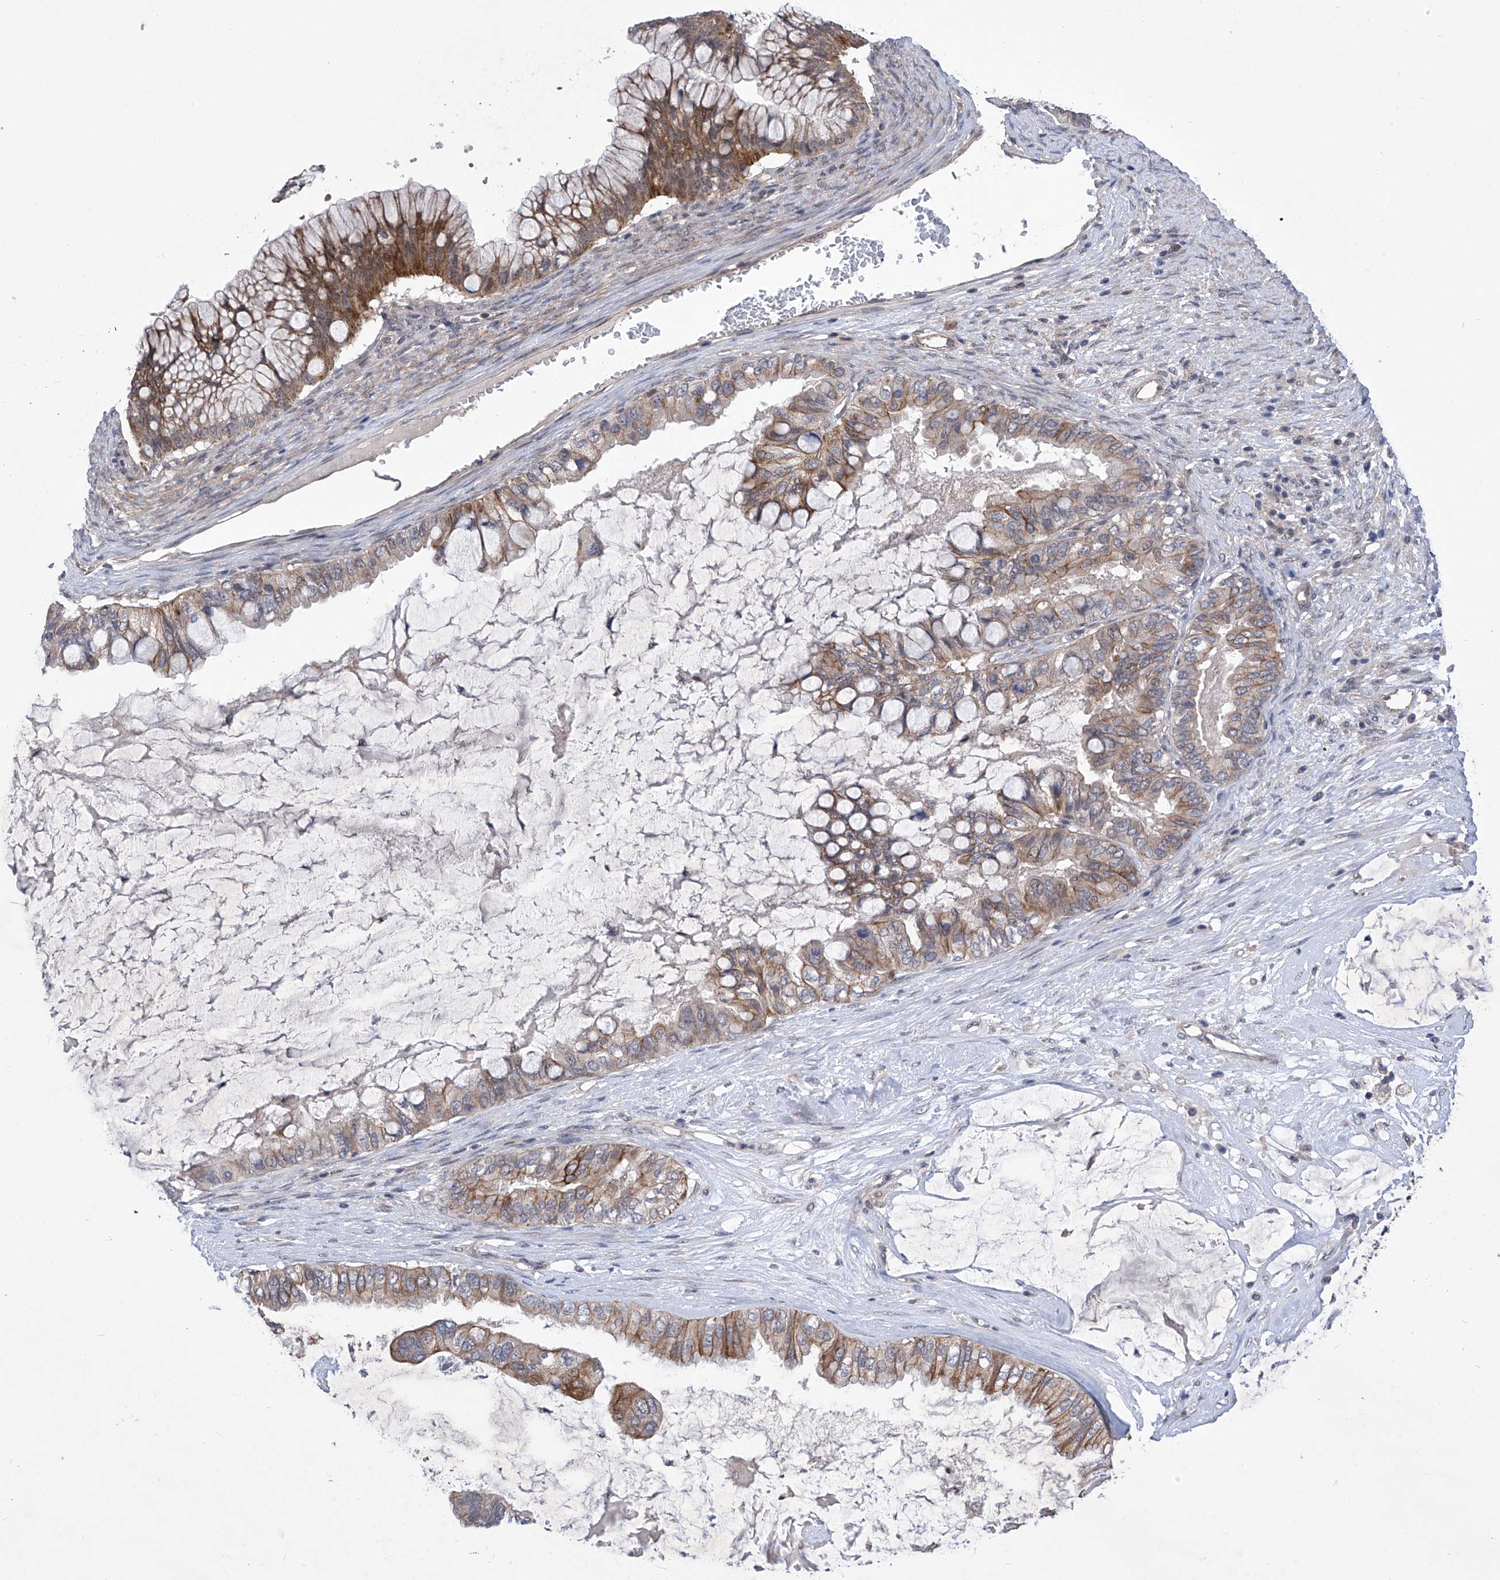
{"staining": {"intensity": "moderate", "quantity": ">75%", "location": "cytoplasmic/membranous"}, "tissue": "ovarian cancer", "cell_type": "Tumor cells", "image_type": "cancer", "snomed": [{"axis": "morphology", "description": "Cystadenocarcinoma, mucinous, NOS"}, {"axis": "topography", "description": "Ovary"}], "caption": "Immunohistochemistry staining of mucinous cystadenocarcinoma (ovarian), which reveals medium levels of moderate cytoplasmic/membranous expression in about >75% of tumor cells indicating moderate cytoplasmic/membranous protein positivity. The staining was performed using DAB (3,3'-diaminobenzidine) (brown) for protein detection and nuclei were counterstained in hematoxylin (blue).", "gene": "KIFC2", "patient": {"sex": "female", "age": 80}}